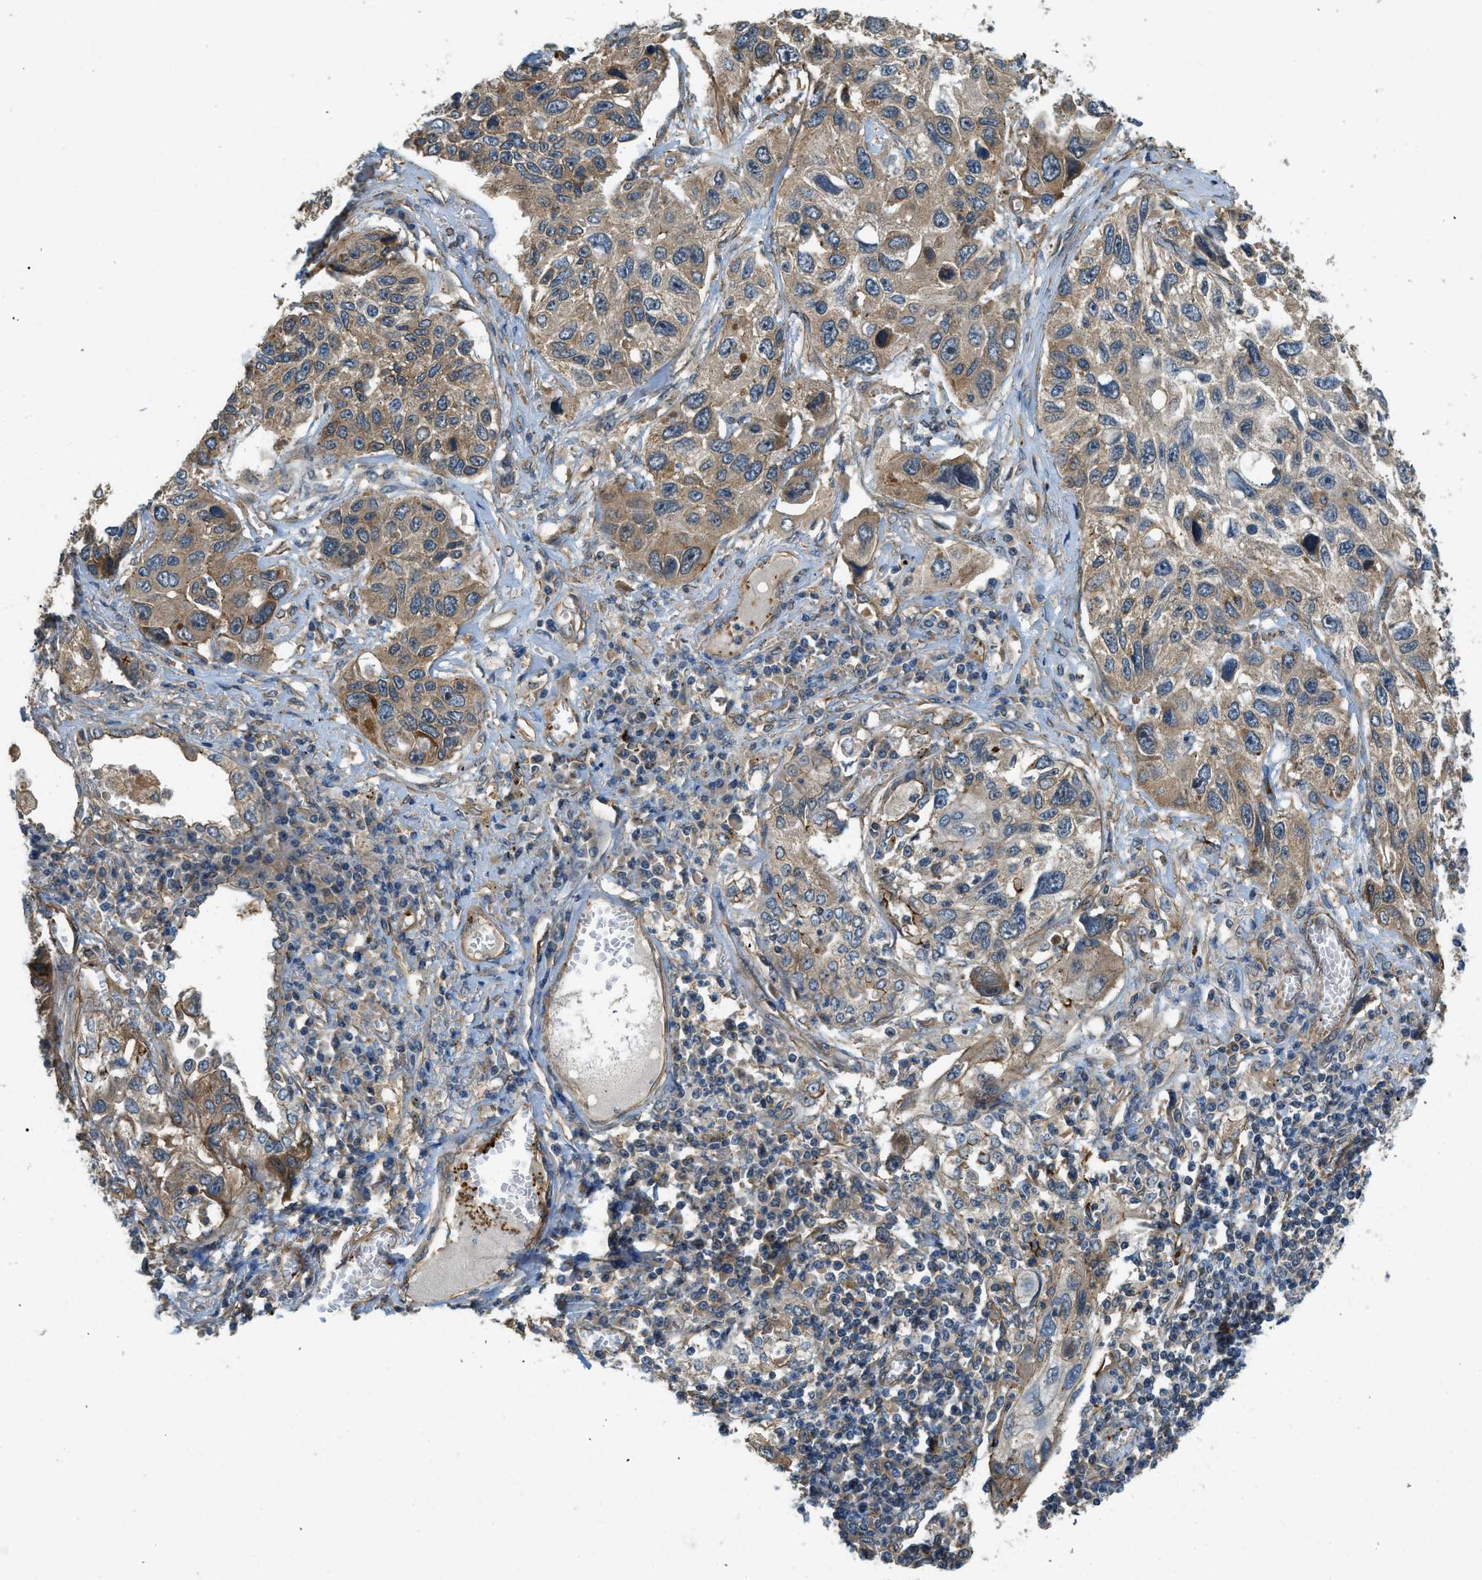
{"staining": {"intensity": "moderate", "quantity": ">75%", "location": "cytoplasmic/membranous"}, "tissue": "lung cancer", "cell_type": "Tumor cells", "image_type": "cancer", "snomed": [{"axis": "morphology", "description": "Squamous cell carcinoma, NOS"}, {"axis": "topography", "description": "Lung"}], "caption": "DAB immunohistochemical staining of lung squamous cell carcinoma reveals moderate cytoplasmic/membranous protein staining in about >75% of tumor cells.", "gene": "CGN", "patient": {"sex": "male", "age": 71}}